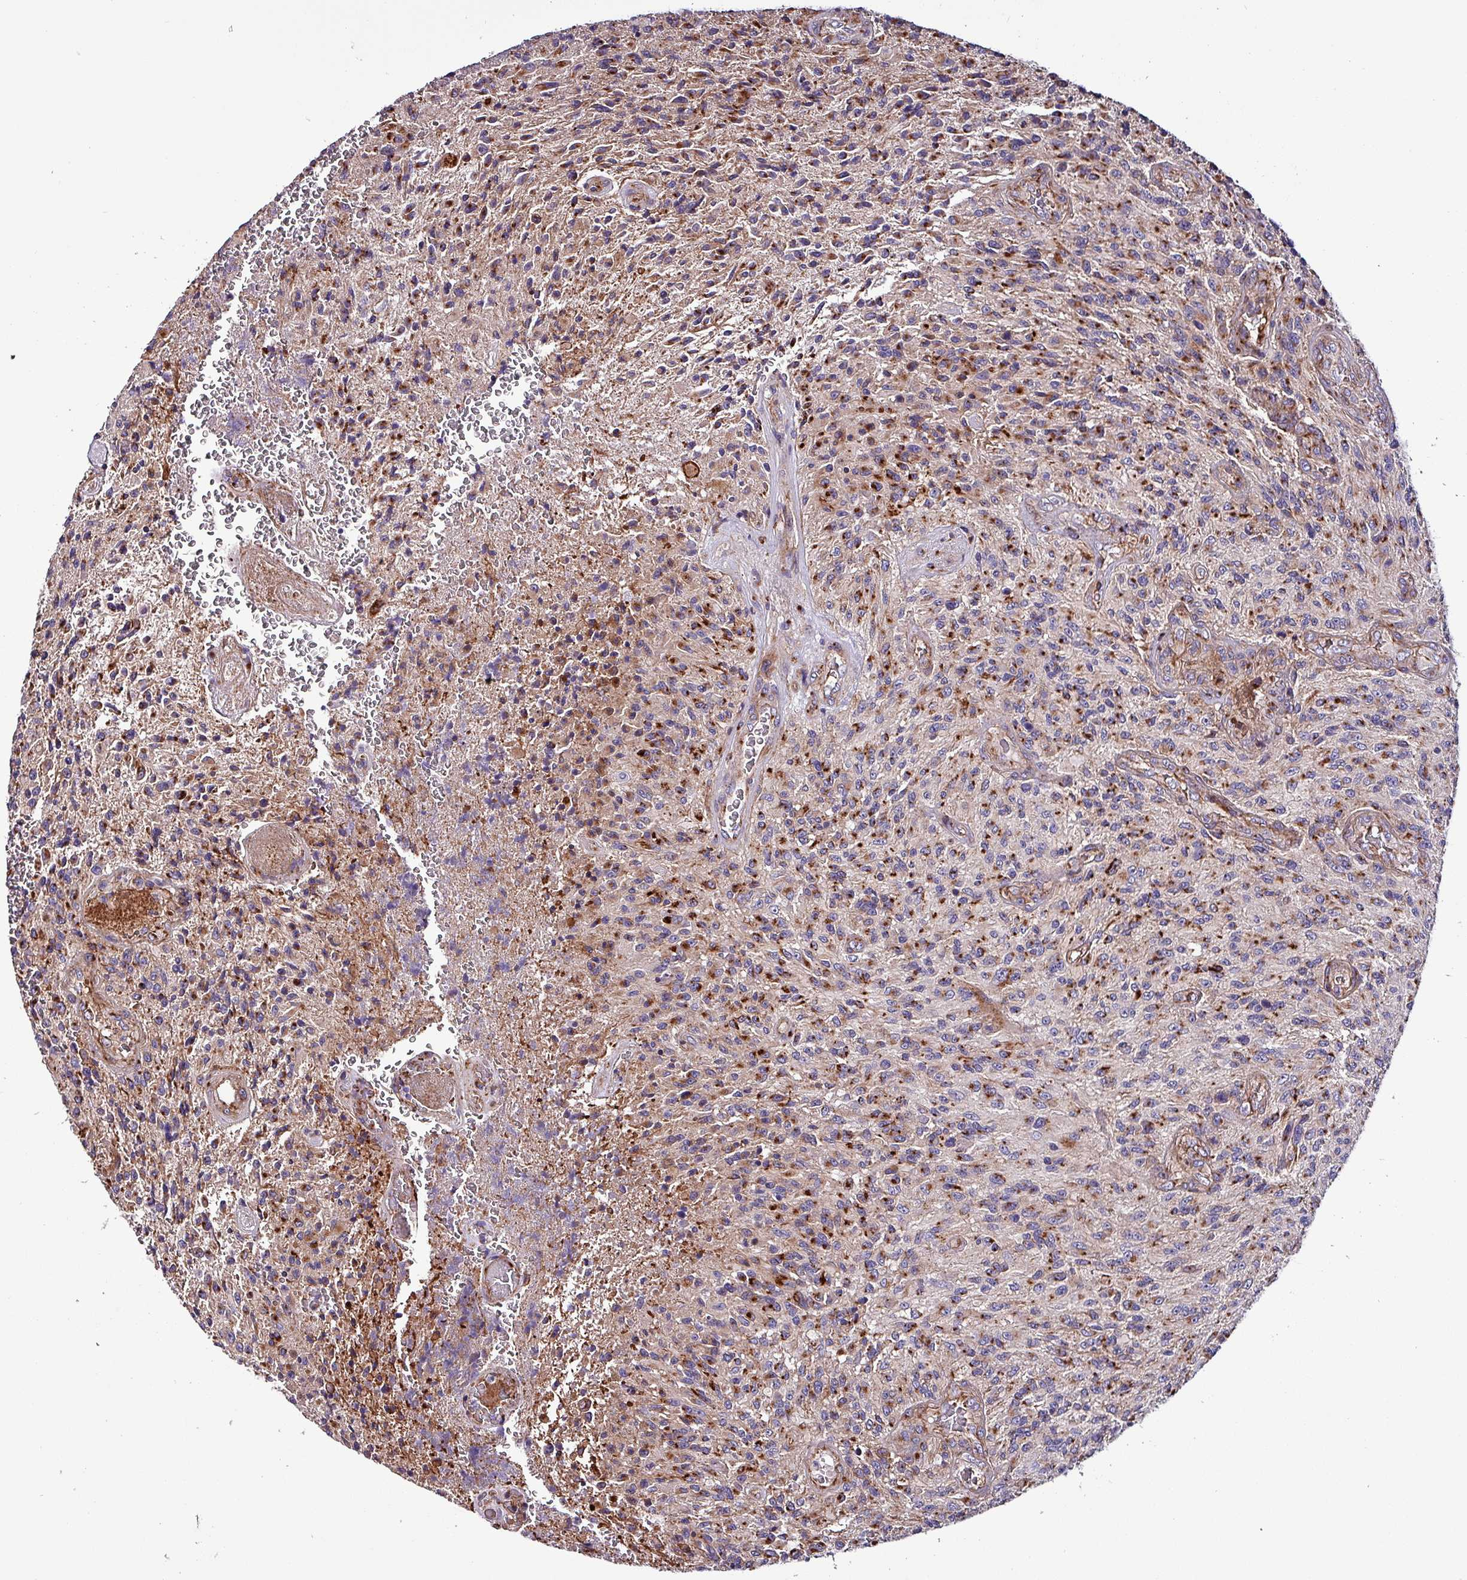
{"staining": {"intensity": "strong", "quantity": "25%-75%", "location": "cytoplasmic/membranous"}, "tissue": "glioma", "cell_type": "Tumor cells", "image_type": "cancer", "snomed": [{"axis": "morphology", "description": "Normal tissue, NOS"}, {"axis": "morphology", "description": "Glioma, malignant, High grade"}, {"axis": "topography", "description": "Cerebral cortex"}], "caption": "Malignant high-grade glioma stained for a protein shows strong cytoplasmic/membranous positivity in tumor cells. Using DAB (3,3'-diaminobenzidine) (brown) and hematoxylin (blue) stains, captured at high magnification using brightfield microscopy.", "gene": "VAMP4", "patient": {"sex": "male", "age": 56}}